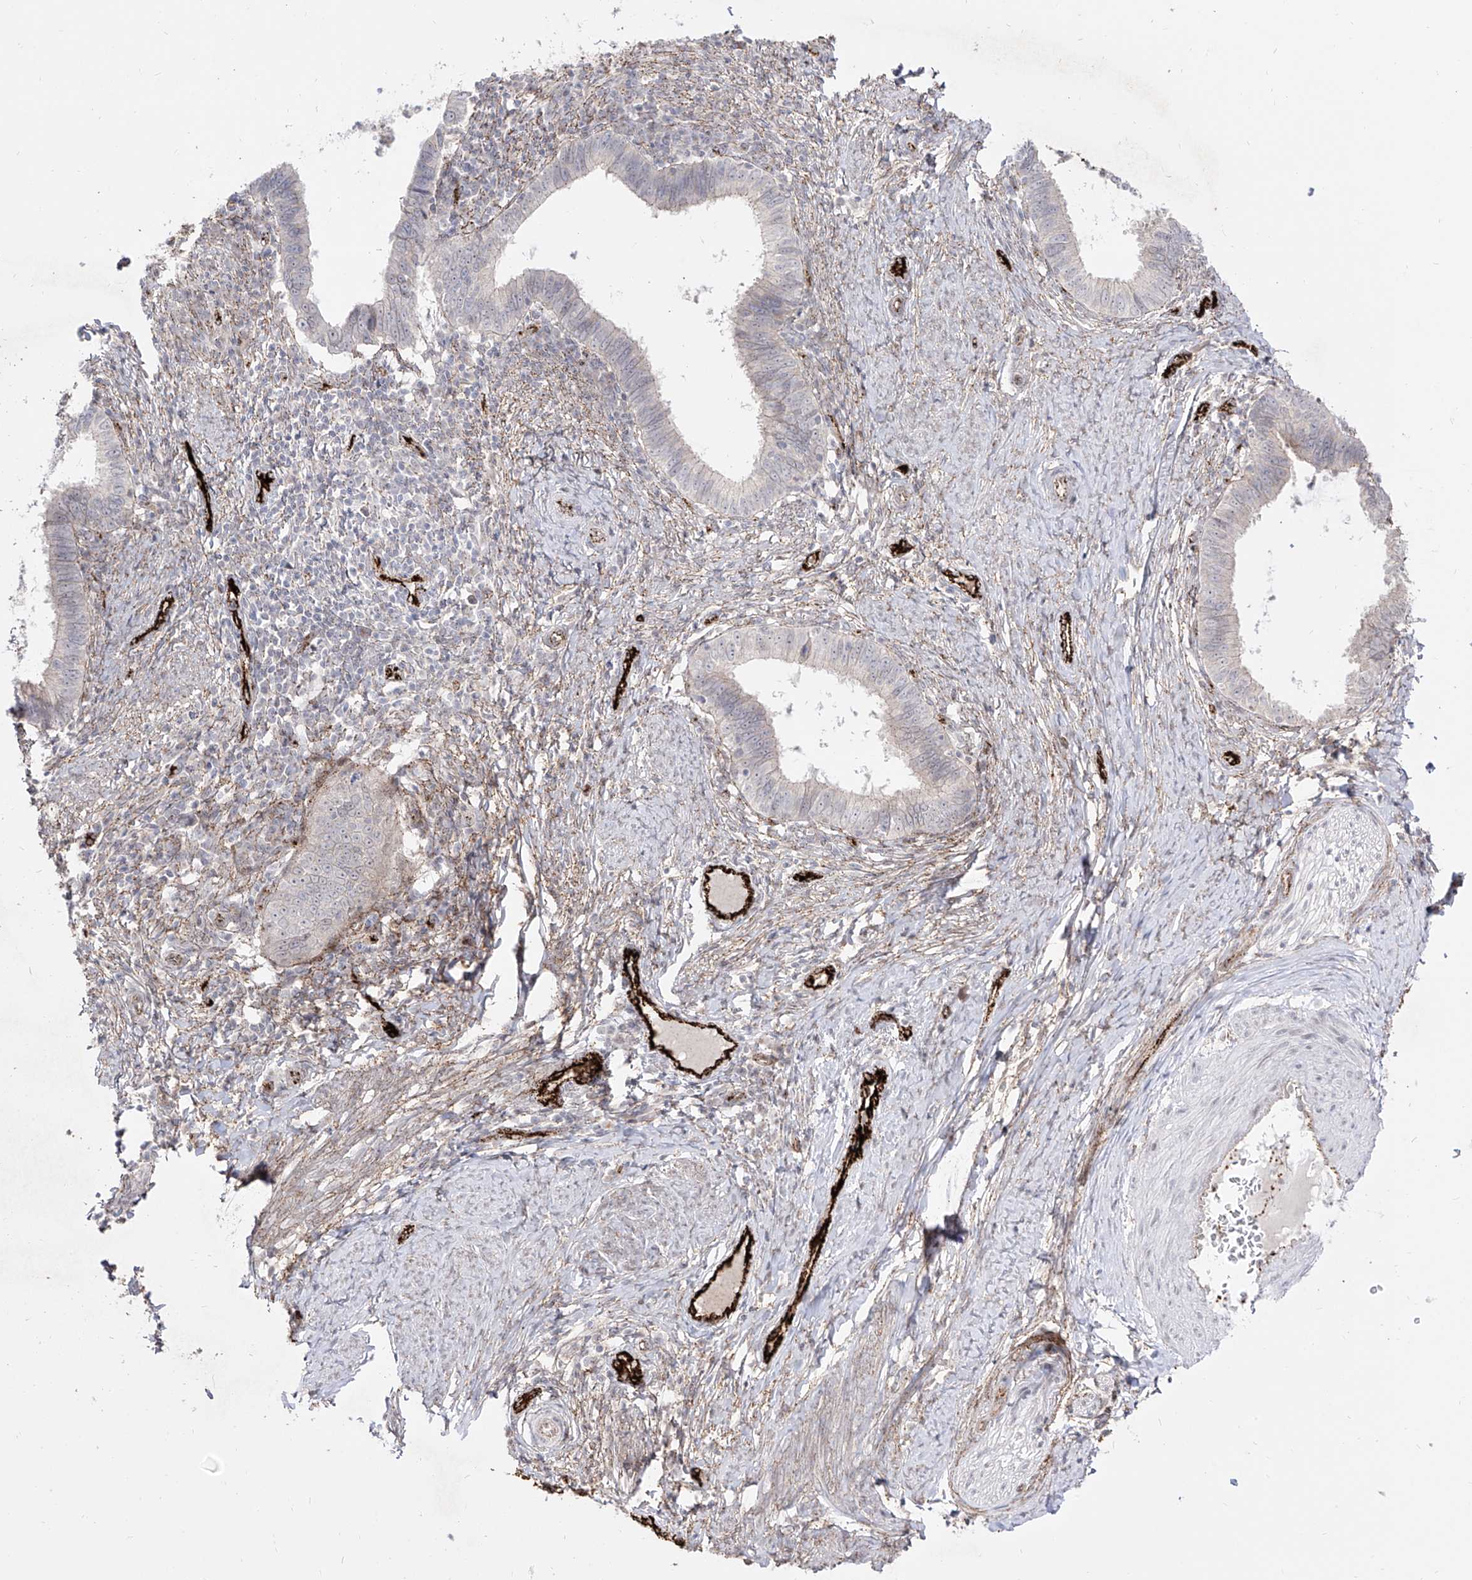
{"staining": {"intensity": "negative", "quantity": "none", "location": "none"}, "tissue": "cervical cancer", "cell_type": "Tumor cells", "image_type": "cancer", "snomed": [{"axis": "morphology", "description": "Adenocarcinoma, NOS"}, {"axis": "topography", "description": "Cervix"}], "caption": "Immunohistochemical staining of cervical cancer shows no significant staining in tumor cells.", "gene": "ZGRF1", "patient": {"sex": "female", "age": 36}}